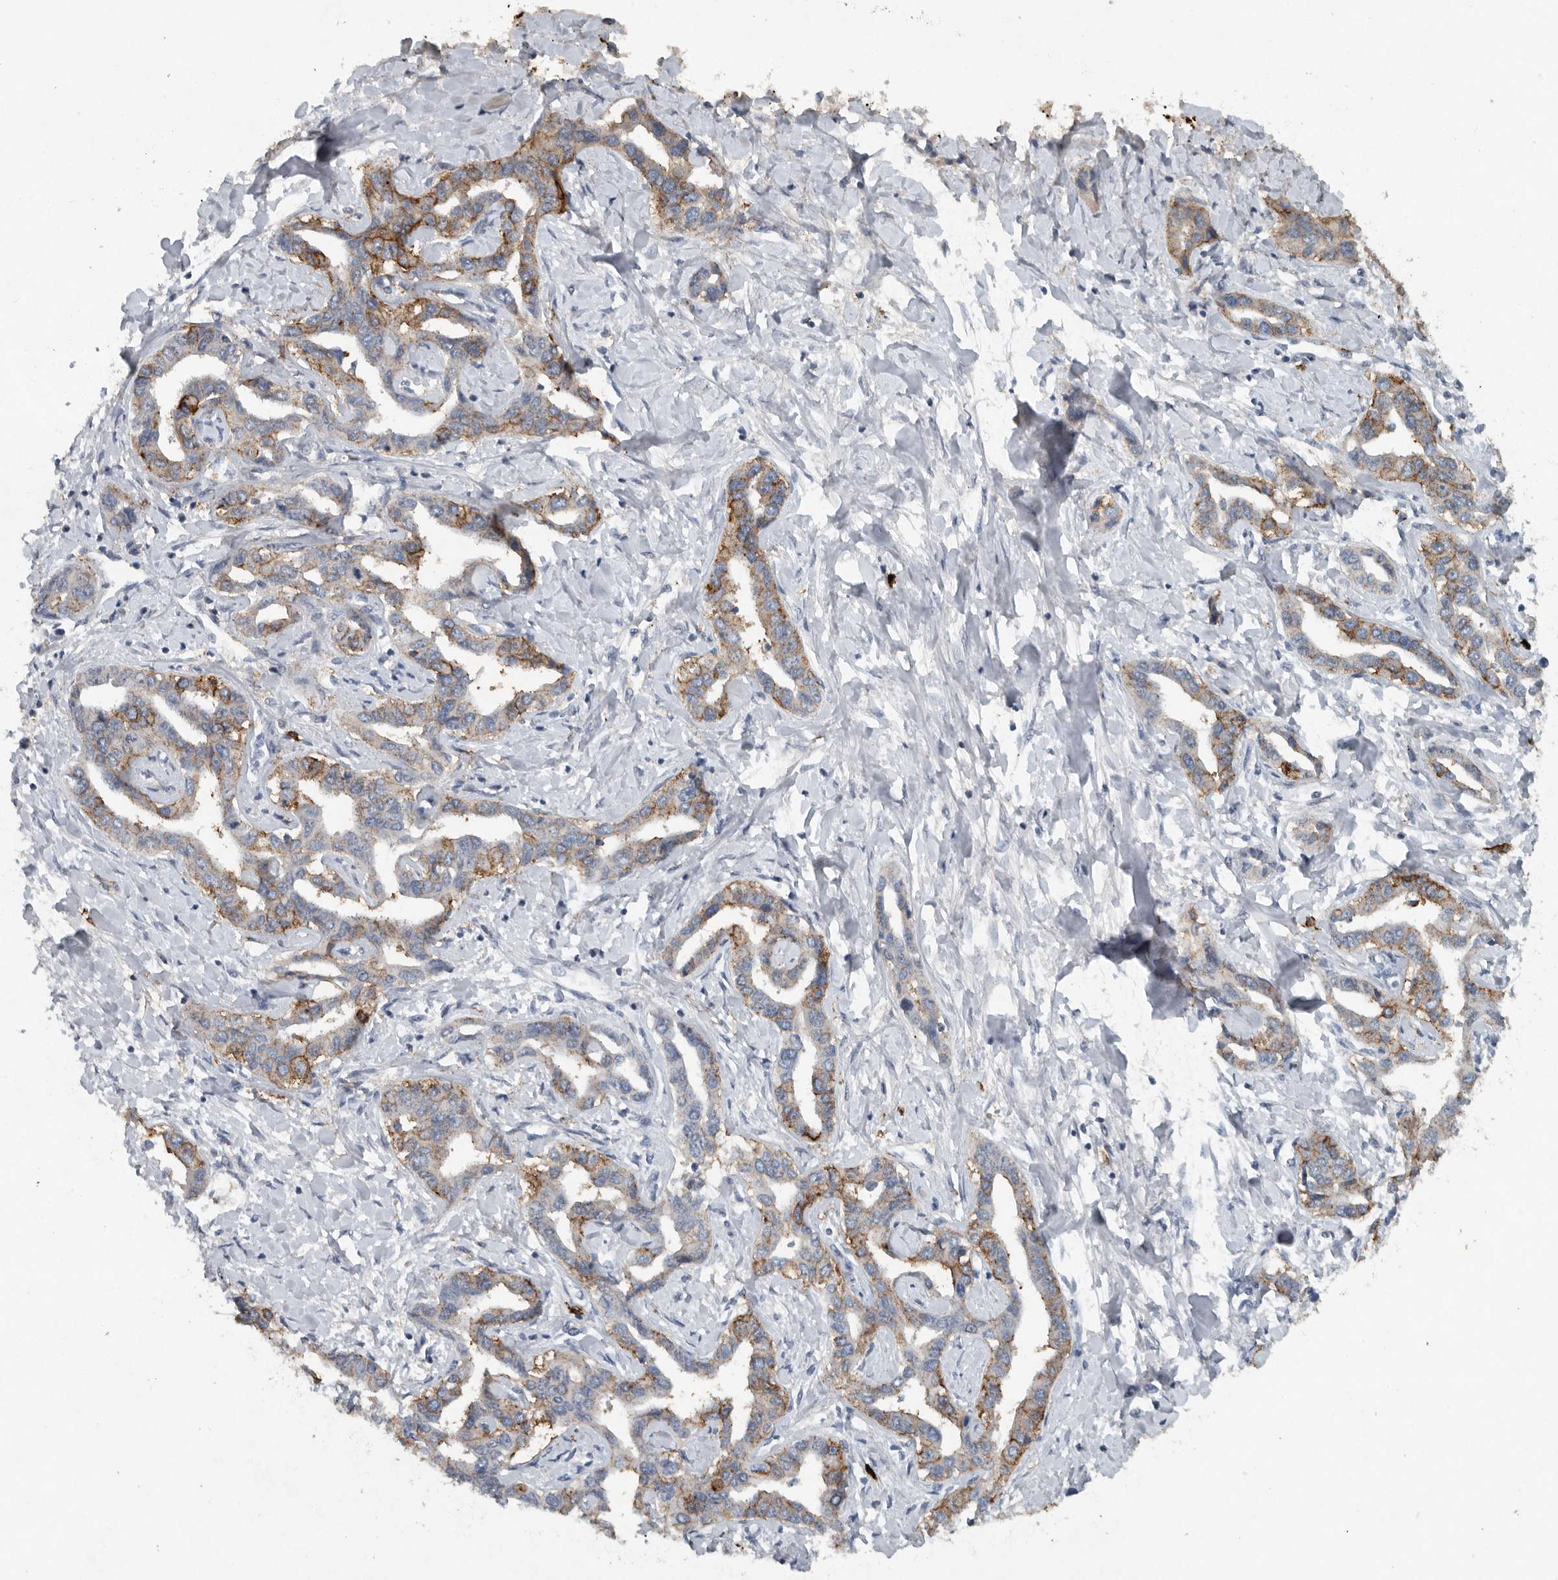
{"staining": {"intensity": "moderate", "quantity": "25%-75%", "location": "cytoplasmic/membranous"}, "tissue": "liver cancer", "cell_type": "Tumor cells", "image_type": "cancer", "snomed": [{"axis": "morphology", "description": "Cholangiocarcinoma"}, {"axis": "topography", "description": "Liver"}], "caption": "Immunohistochemical staining of cholangiocarcinoma (liver) shows medium levels of moderate cytoplasmic/membranous expression in about 25%-75% of tumor cells.", "gene": "IL20", "patient": {"sex": "male", "age": 59}}